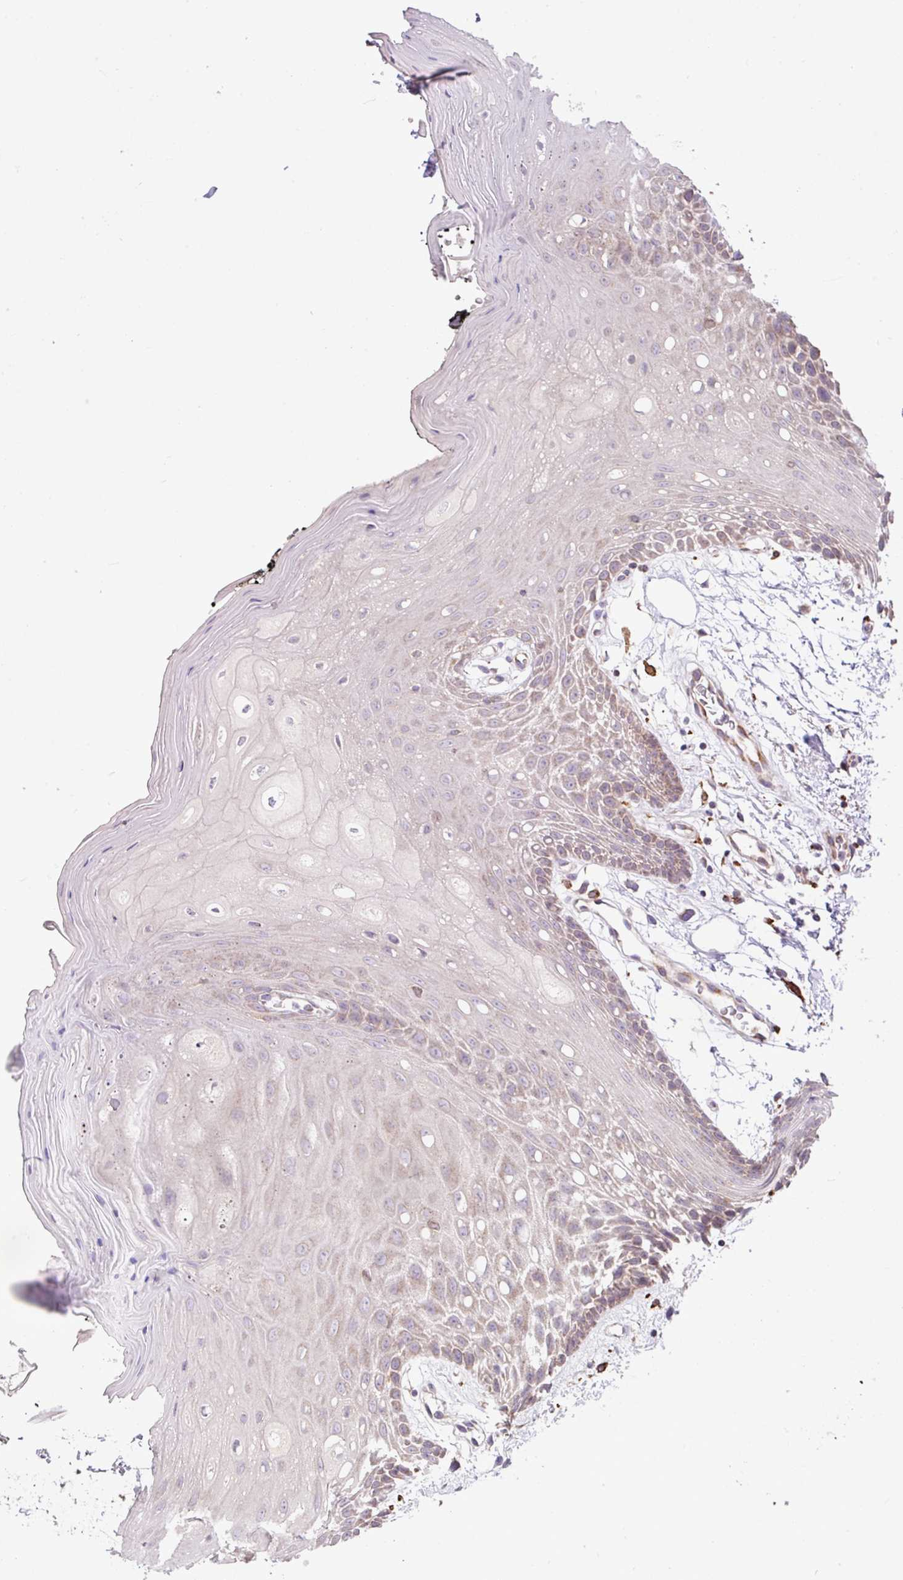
{"staining": {"intensity": "weak", "quantity": "25%-75%", "location": "cytoplasmic/membranous"}, "tissue": "oral mucosa", "cell_type": "Squamous epithelial cells", "image_type": "normal", "snomed": [{"axis": "morphology", "description": "Normal tissue, NOS"}, {"axis": "topography", "description": "Oral tissue"}, {"axis": "topography", "description": "Tounge, NOS"}], "caption": "Immunohistochemistry of unremarkable oral mucosa displays low levels of weak cytoplasmic/membranous expression in approximately 25%-75% of squamous epithelial cells. The protein of interest is stained brown, and the nuclei are stained in blue (DAB IHC with brightfield microscopy, high magnification).", "gene": "ARHGEF25", "patient": {"sex": "female", "age": 59}}